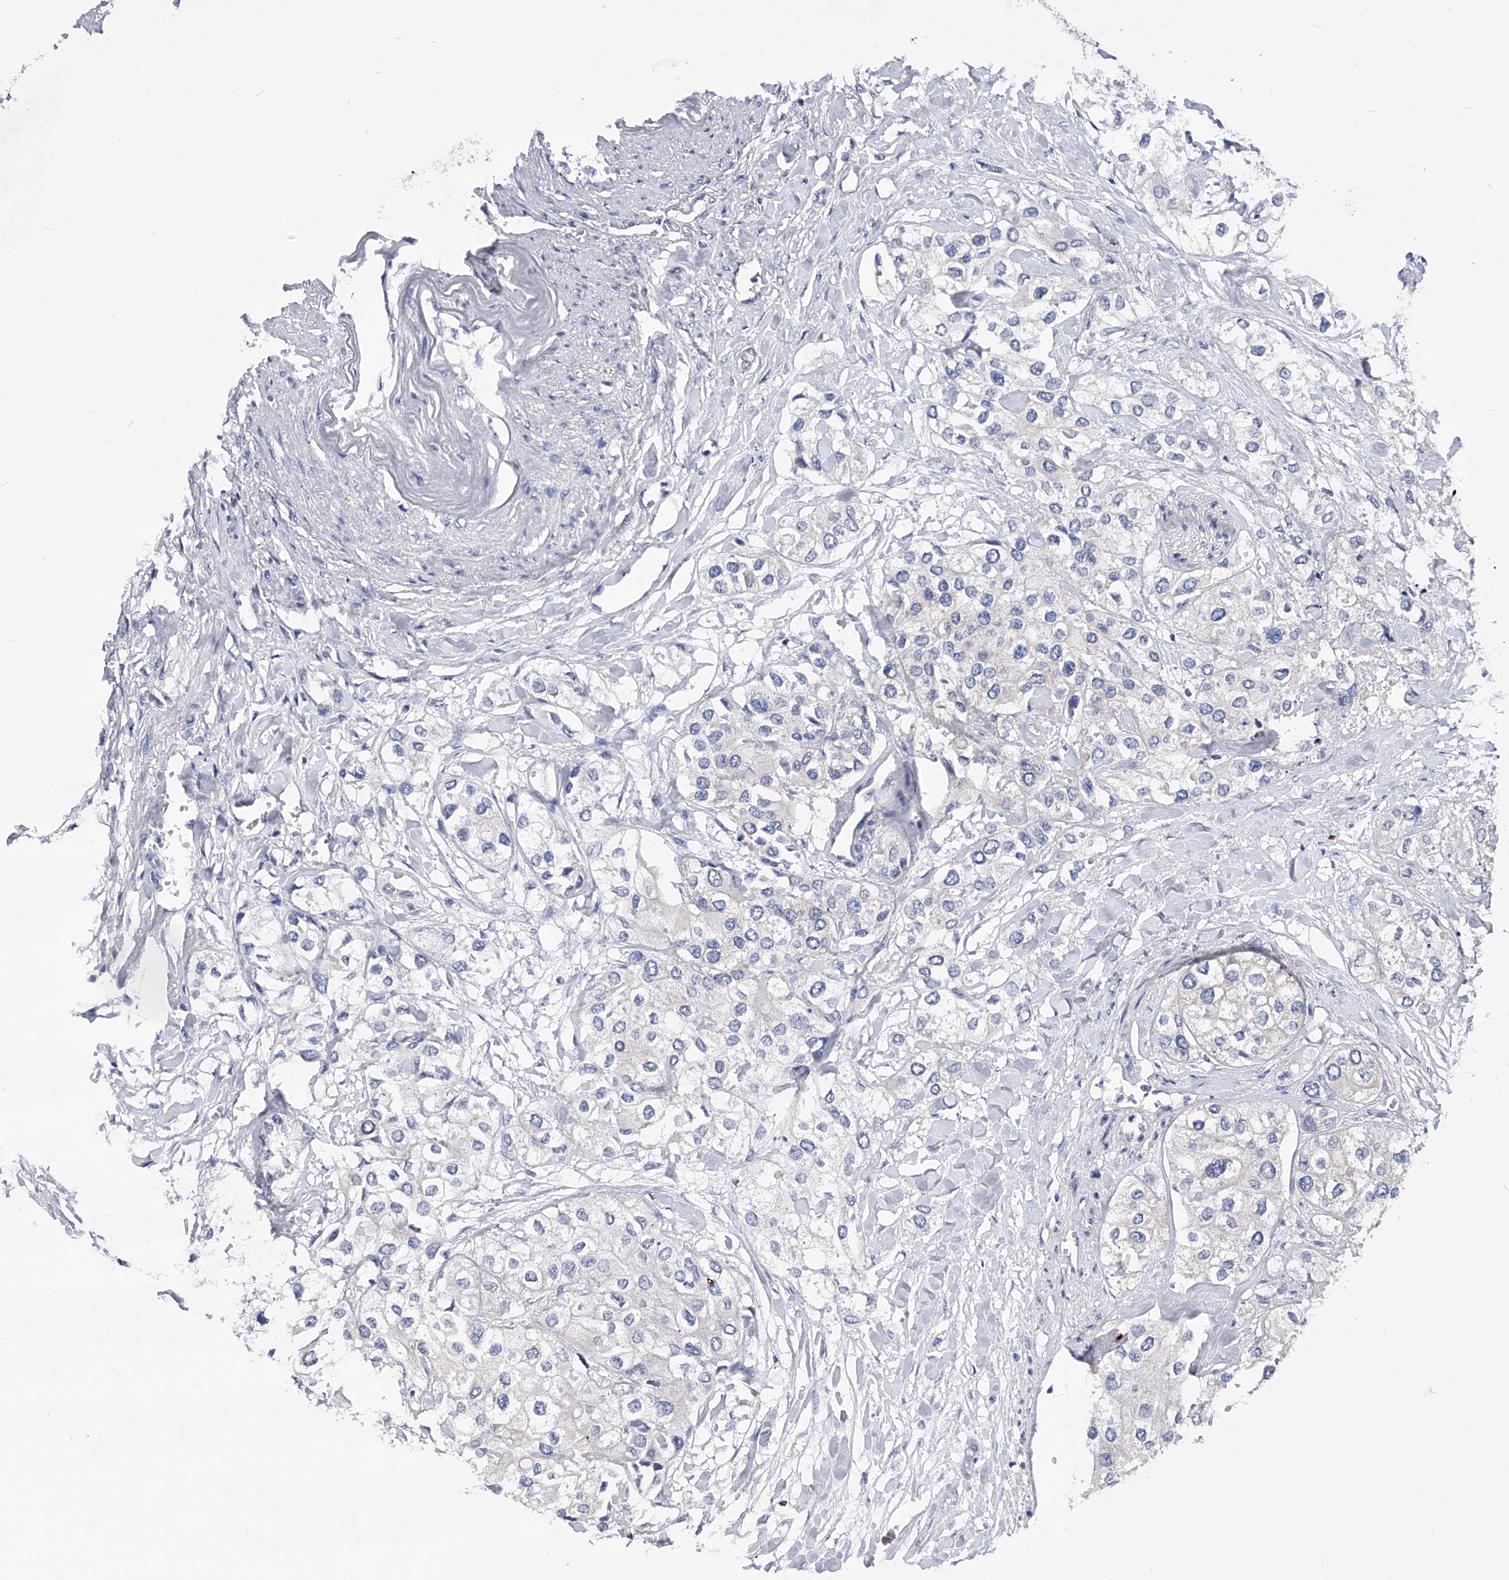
{"staining": {"intensity": "negative", "quantity": "none", "location": "none"}, "tissue": "urothelial cancer", "cell_type": "Tumor cells", "image_type": "cancer", "snomed": [{"axis": "morphology", "description": "Urothelial carcinoma, High grade"}, {"axis": "topography", "description": "Urinary bladder"}], "caption": "High magnification brightfield microscopy of urothelial cancer stained with DAB (3,3'-diaminobenzidine) (brown) and counterstained with hematoxylin (blue): tumor cells show no significant positivity.", "gene": "PPP5C", "patient": {"sex": "male", "age": 64}}